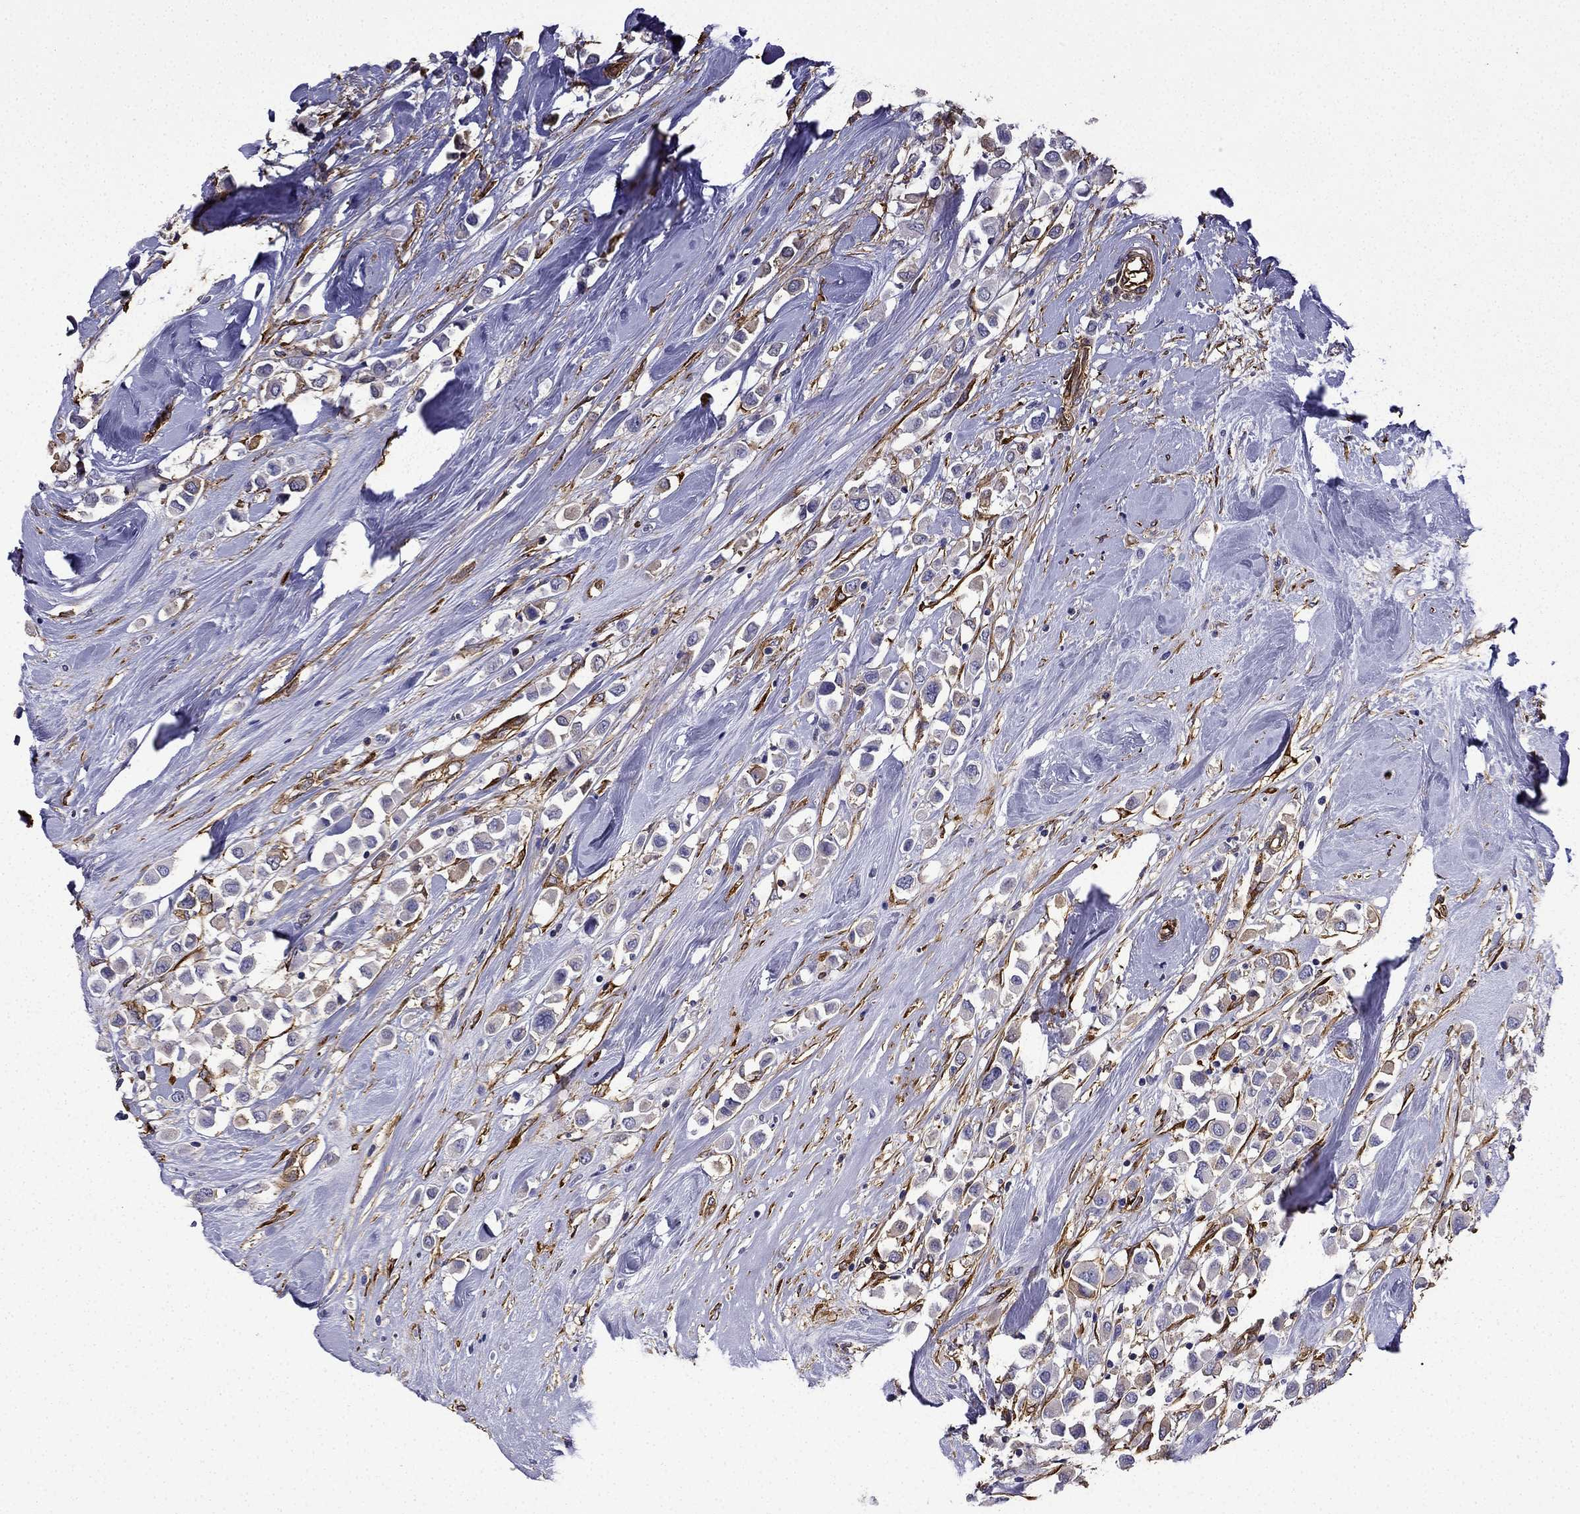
{"staining": {"intensity": "negative", "quantity": "none", "location": "none"}, "tissue": "breast cancer", "cell_type": "Tumor cells", "image_type": "cancer", "snomed": [{"axis": "morphology", "description": "Duct carcinoma"}, {"axis": "topography", "description": "Breast"}], "caption": "Tumor cells are negative for brown protein staining in breast cancer.", "gene": "MAP4", "patient": {"sex": "female", "age": 61}}